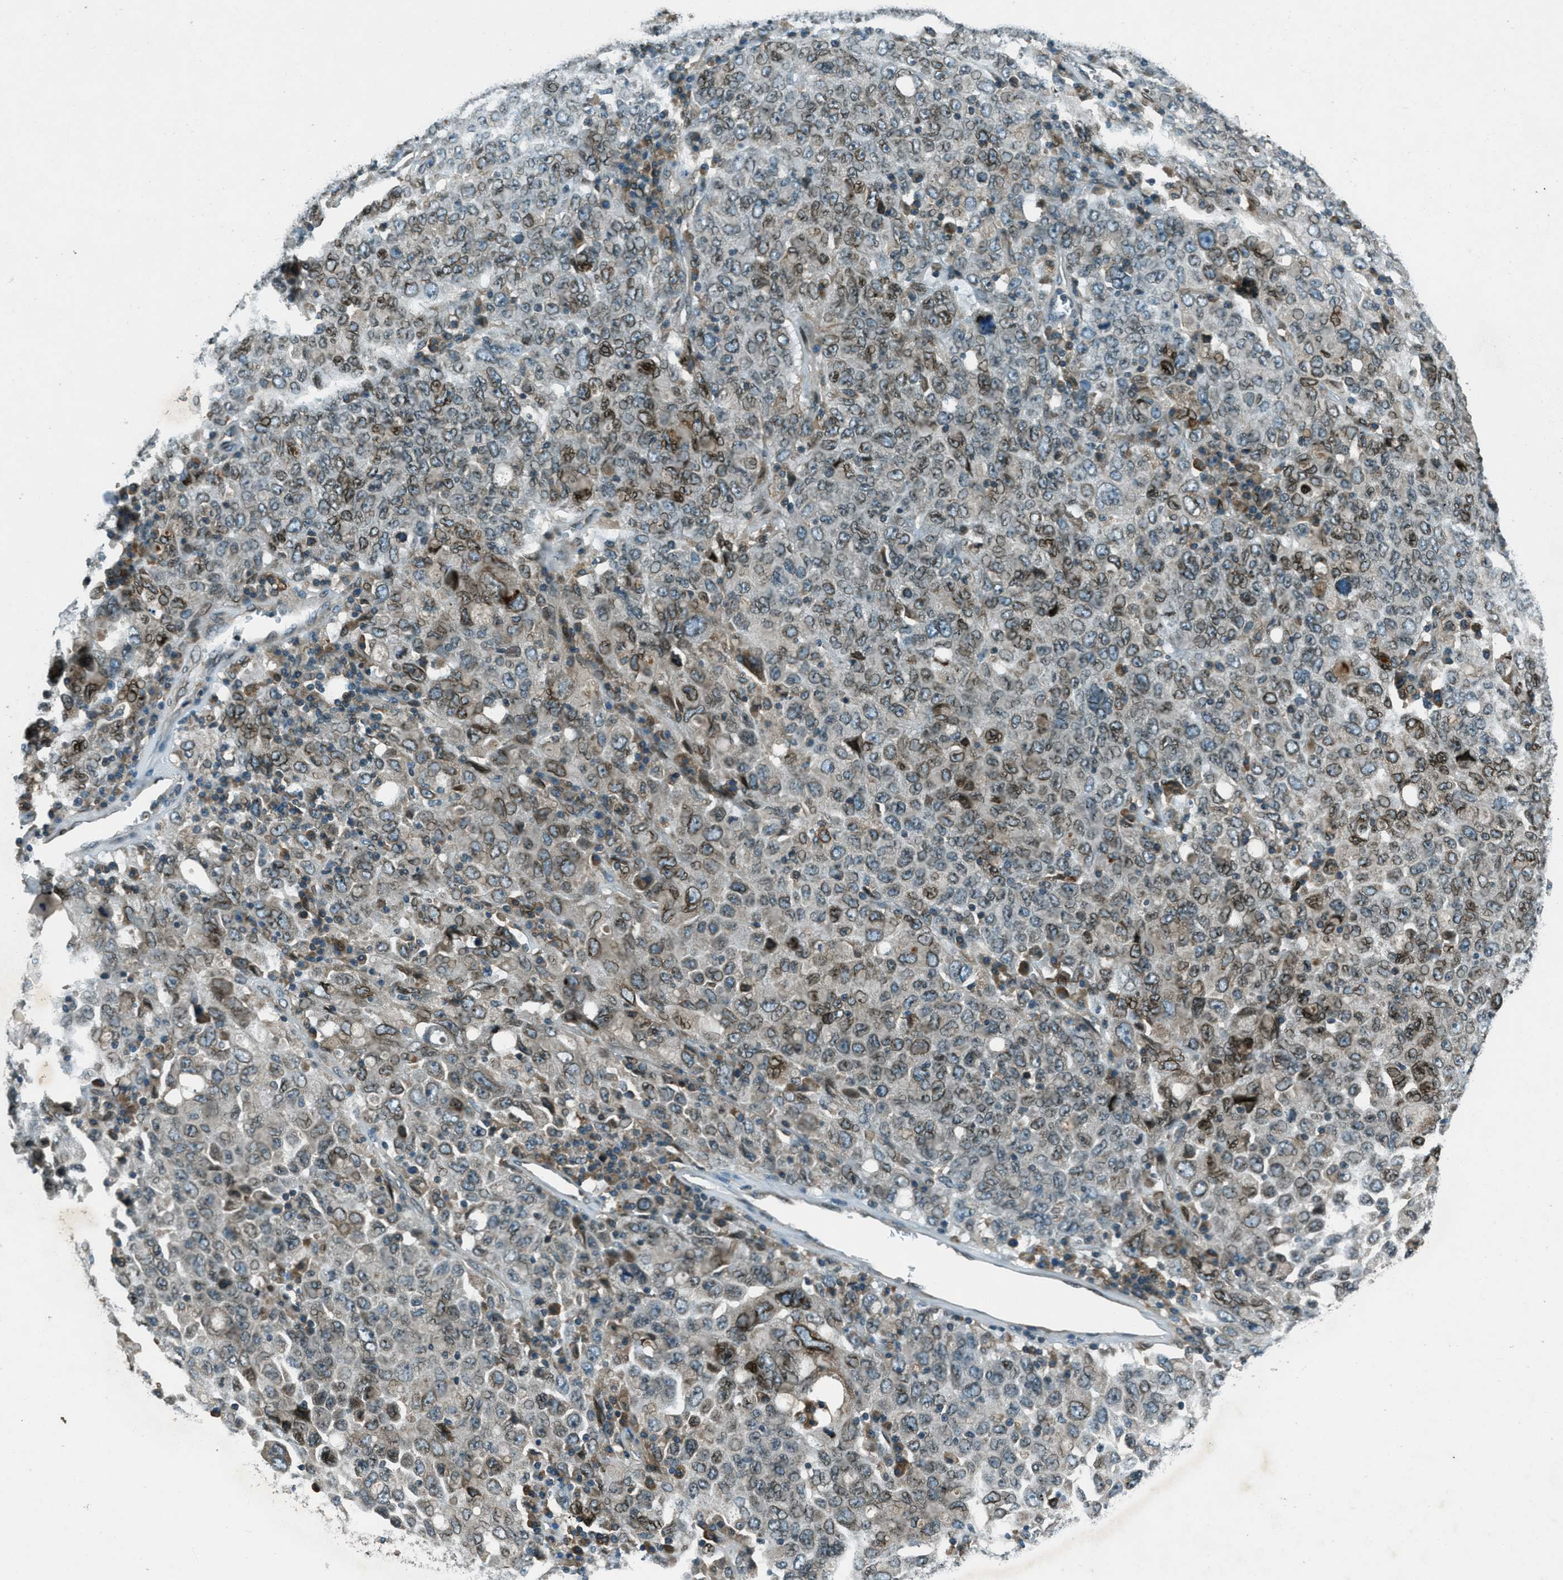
{"staining": {"intensity": "moderate", "quantity": "25%-75%", "location": "cytoplasmic/membranous,nuclear"}, "tissue": "ovarian cancer", "cell_type": "Tumor cells", "image_type": "cancer", "snomed": [{"axis": "morphology", "description": "Carcinoma, endometroid"}, {"axis": "topography", "description": "Ovary"}], "caption": "Immunohistochemistry image of human ovarian endometroid carcinoma stained for a protein (brown), which demonstrates medium levels of moderate cytoplasmic/membranous and nuclear positivity in about 25%-75% of tumor cells.", "gene": "LEMD2", "patient": {"sex": "female", "age": 62}}